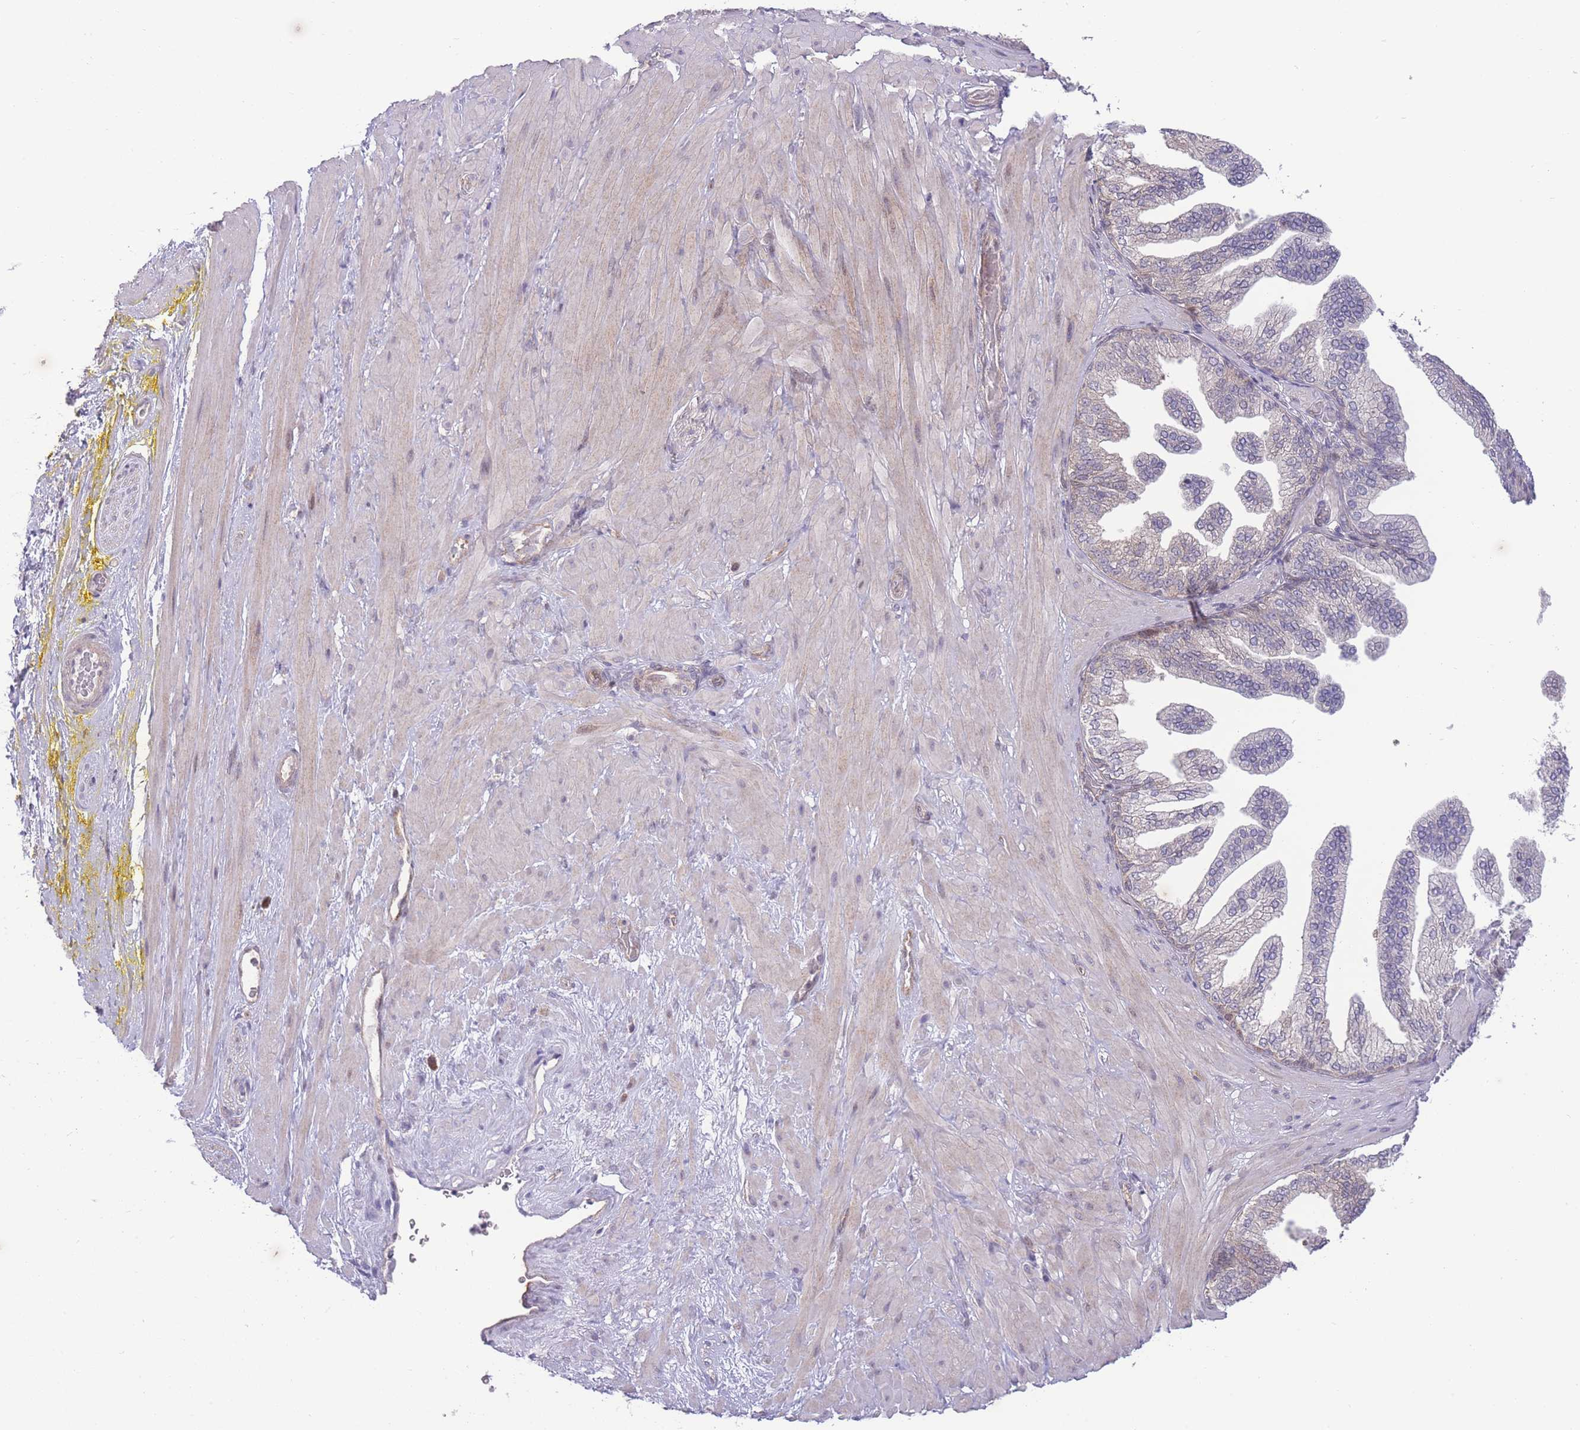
{"staining": {"intensity": "negative", "quantity": "none", "location": "none"}, "tissue": "adipose tissue", "cell_type": "Adipocytes", "image_type": "normal", "snomed": [{"axis": "morphology", "description": "Normal tissue, NOS"}, {"axis": "morphology", "description": "Adenocarcinoma, Low grade"}, {"axis": "topography", "description": "Prostate"}, {"axis": "topography", "description": "Peripheral nerve tissue"}], "caption": "This is an immunohistochemistry (IHC) photomicrograph of normal adipose tissue. There is no staining in adipocytes.", "gene": "RIC8A", "patient": {"sex": "male", "age": 63}}